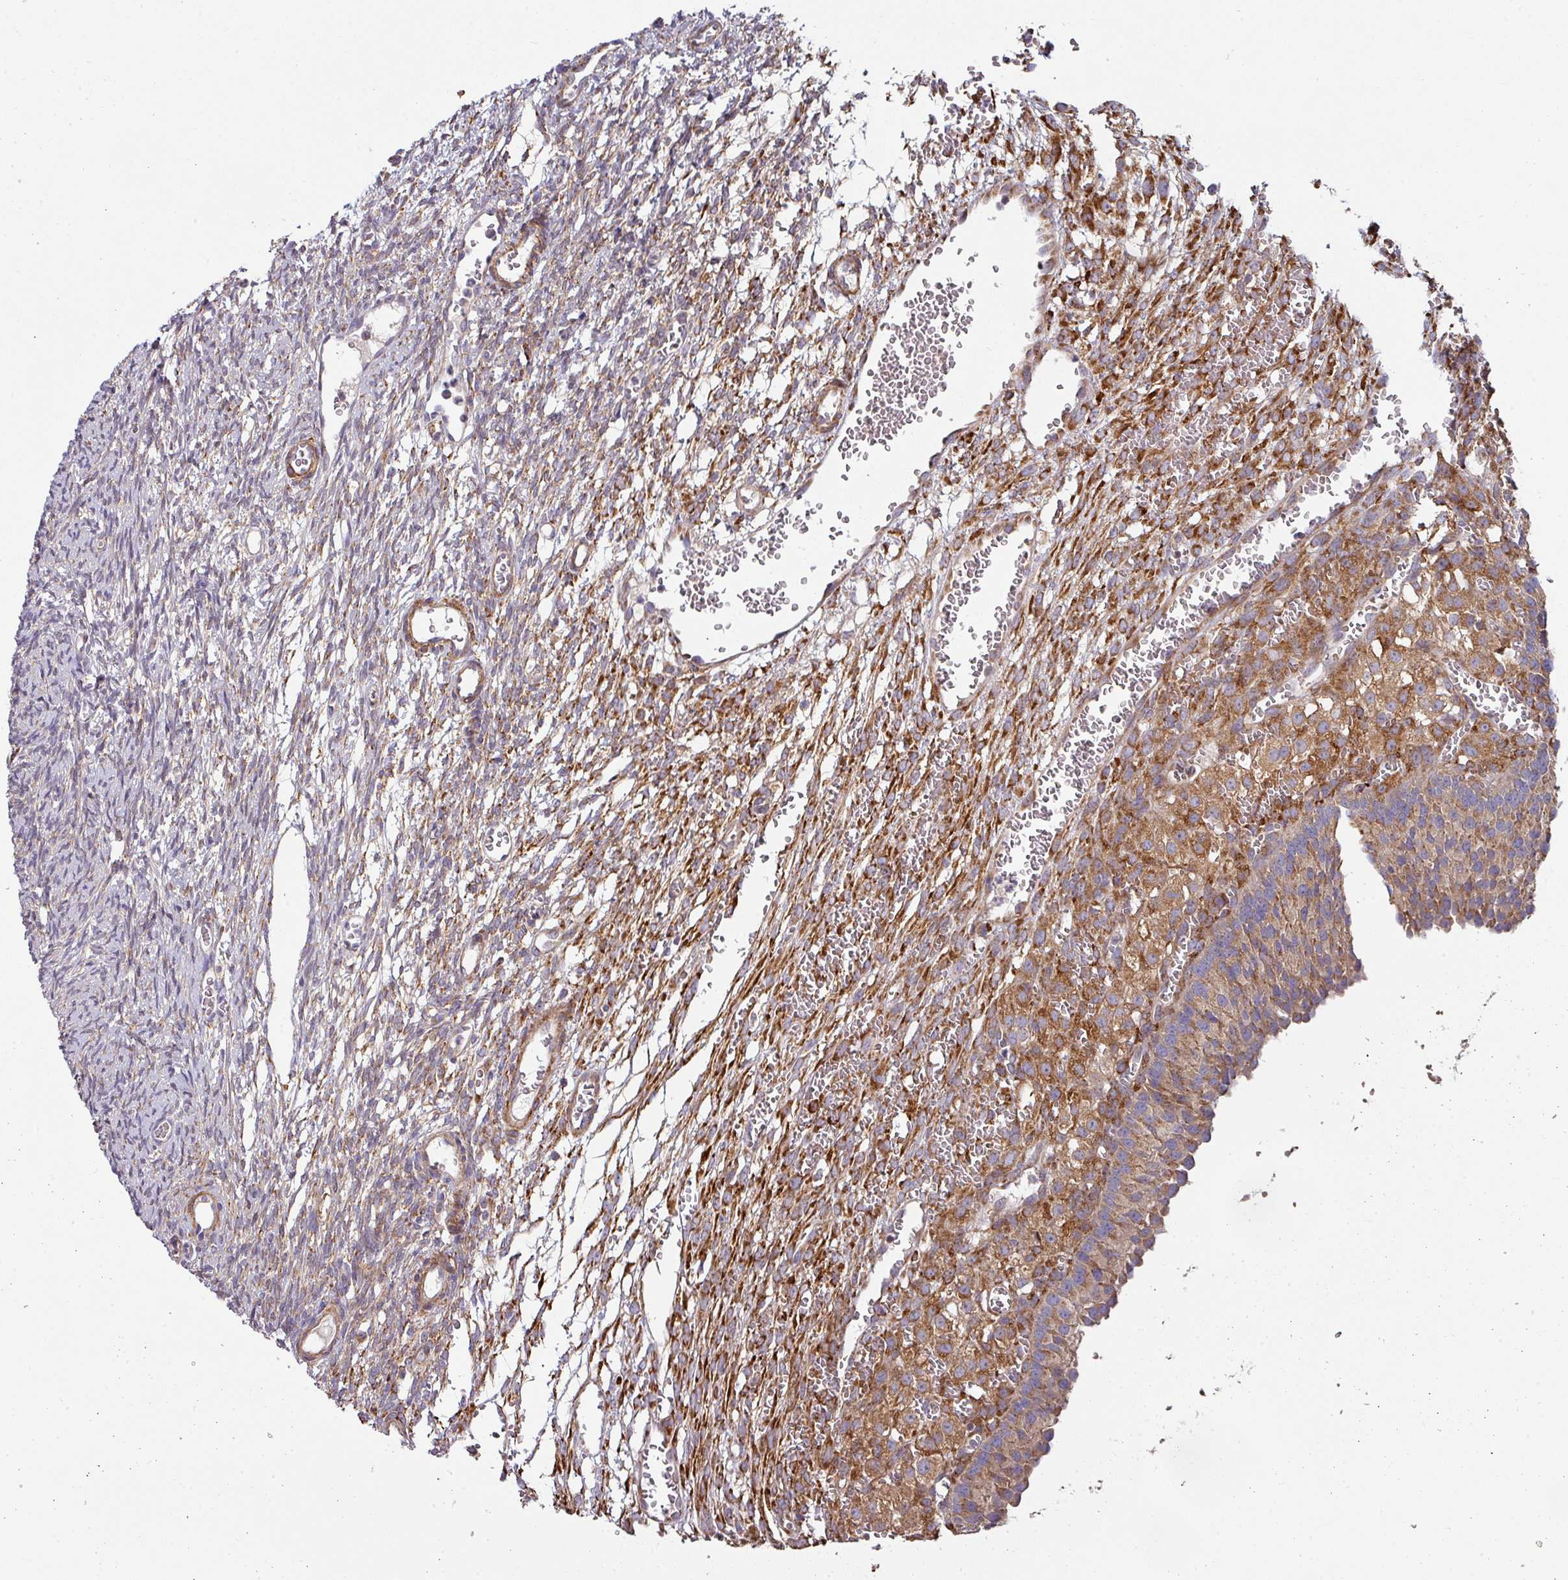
{"staining": {"intensity": "moderate", "quantity": "25%-75%", "location": "cytoplasmic/membranous"}, "tissue": "ovary", "cell_type": "Ovarian stroma cells", "image_type": "normal", "snomed": [{"axis": "morphology", "description": "Normal tissue, NOS"}, {"axis": "topography", "description": "Ovary"}], "caption": "Normal ovary demonstrates moderate cytoplasmic/membranous positivity in approximately 25%-75% of ovarian stroma cells The staining was performed using DAB, with brown indicating positive protein expression. Nuclei are stained blue with hematoxylin..", "gene": "ZNF268", "patient": {"sex": "female", "age": 39}}